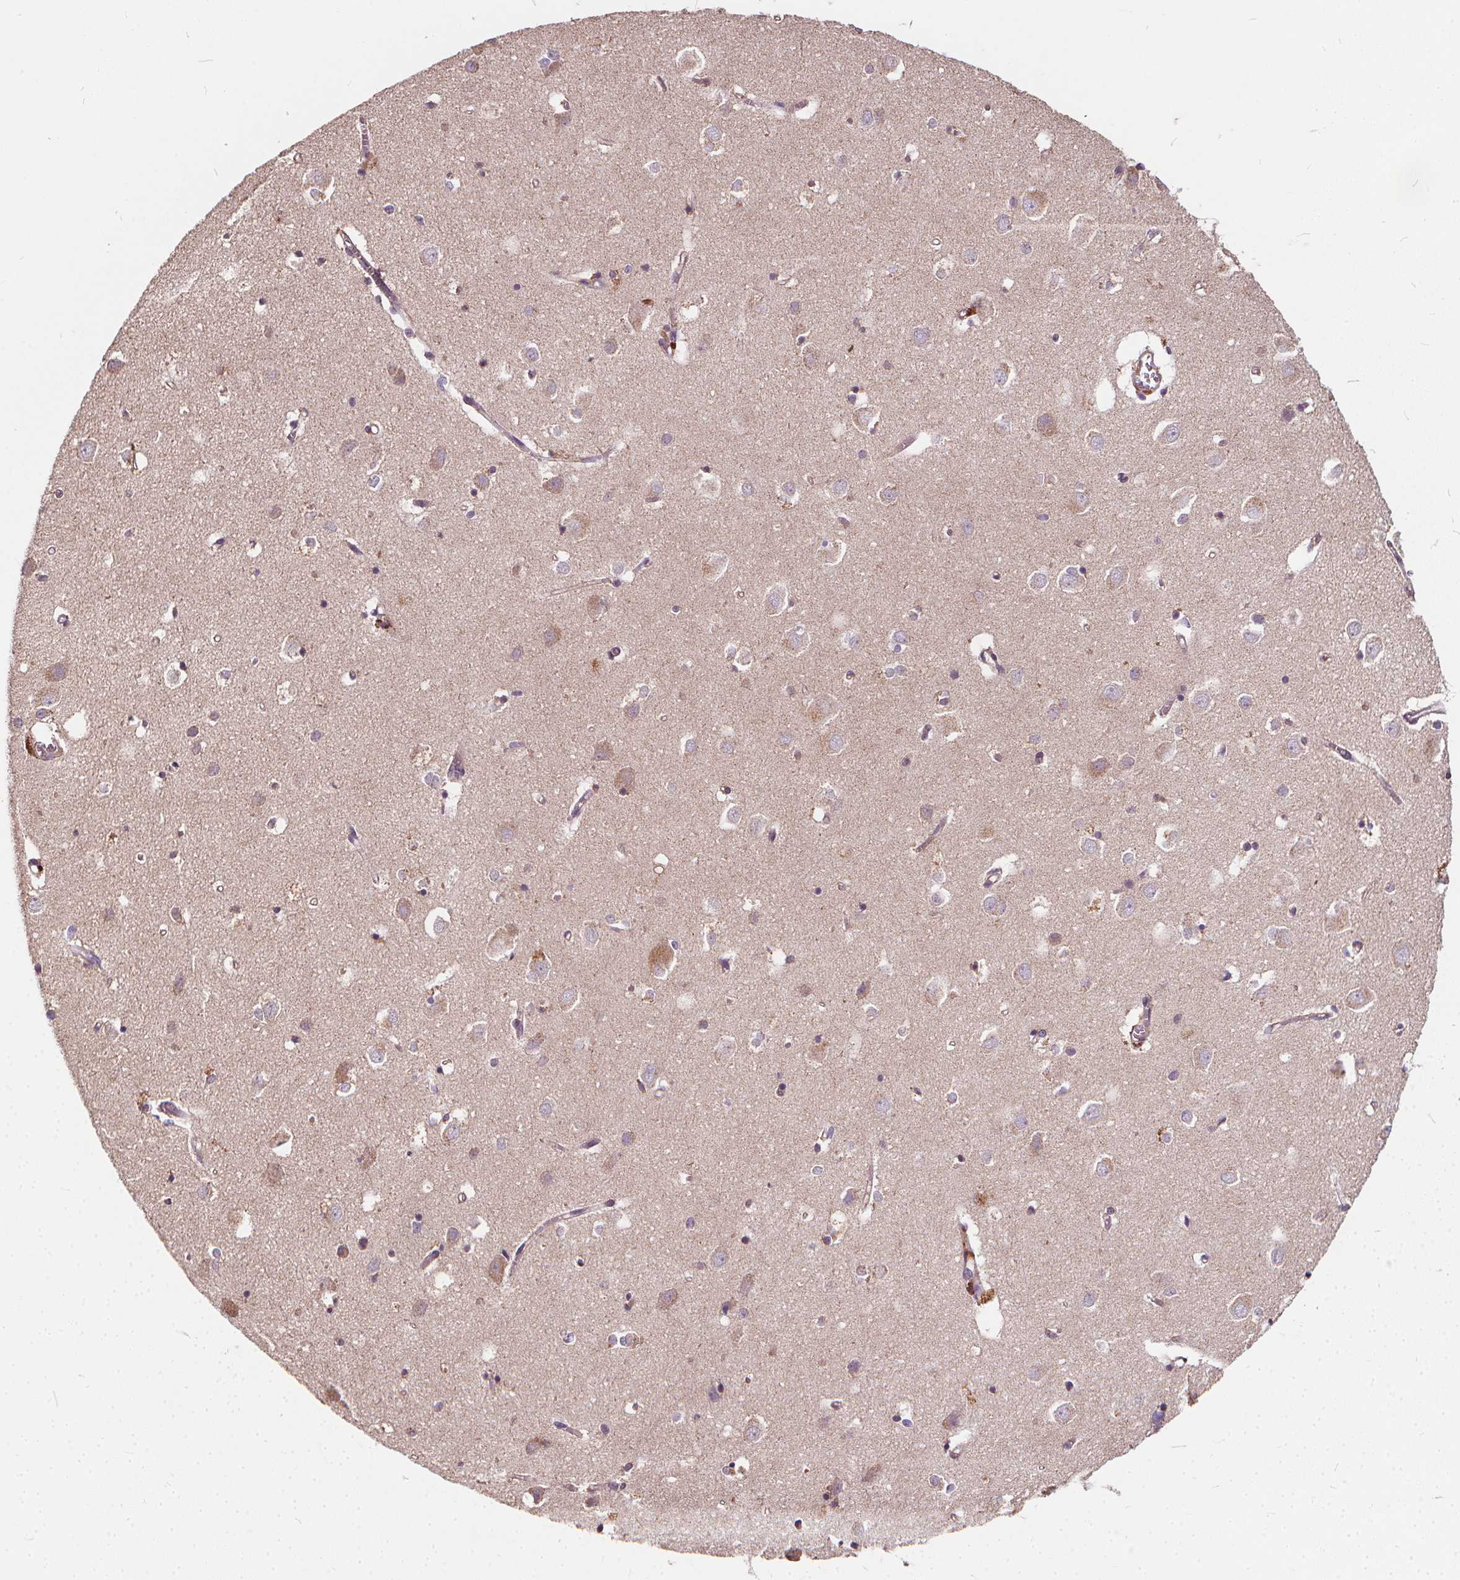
{"staining": {"intensity": "moderate", "quantity": "<25%", "location": "cytoplasmic/membranous"}, "tissue": "cerebral cortex", "cell_type": "Endothelial cells", "image_type": "normal", "snomed": [{"axis": "morphology", "description": "Normal tissue, NOS"}, {"axis": "topography", "description": "Cerebral cortex"}], "caption": "Cerebral cortex stained for a protein (brown) exhibits moderate cytoplasmic/membranous positive positivity in approximately <25% of endothelial cells.", "gene": "ORAI2", "patient": {"sex": "male", "age": 70}}